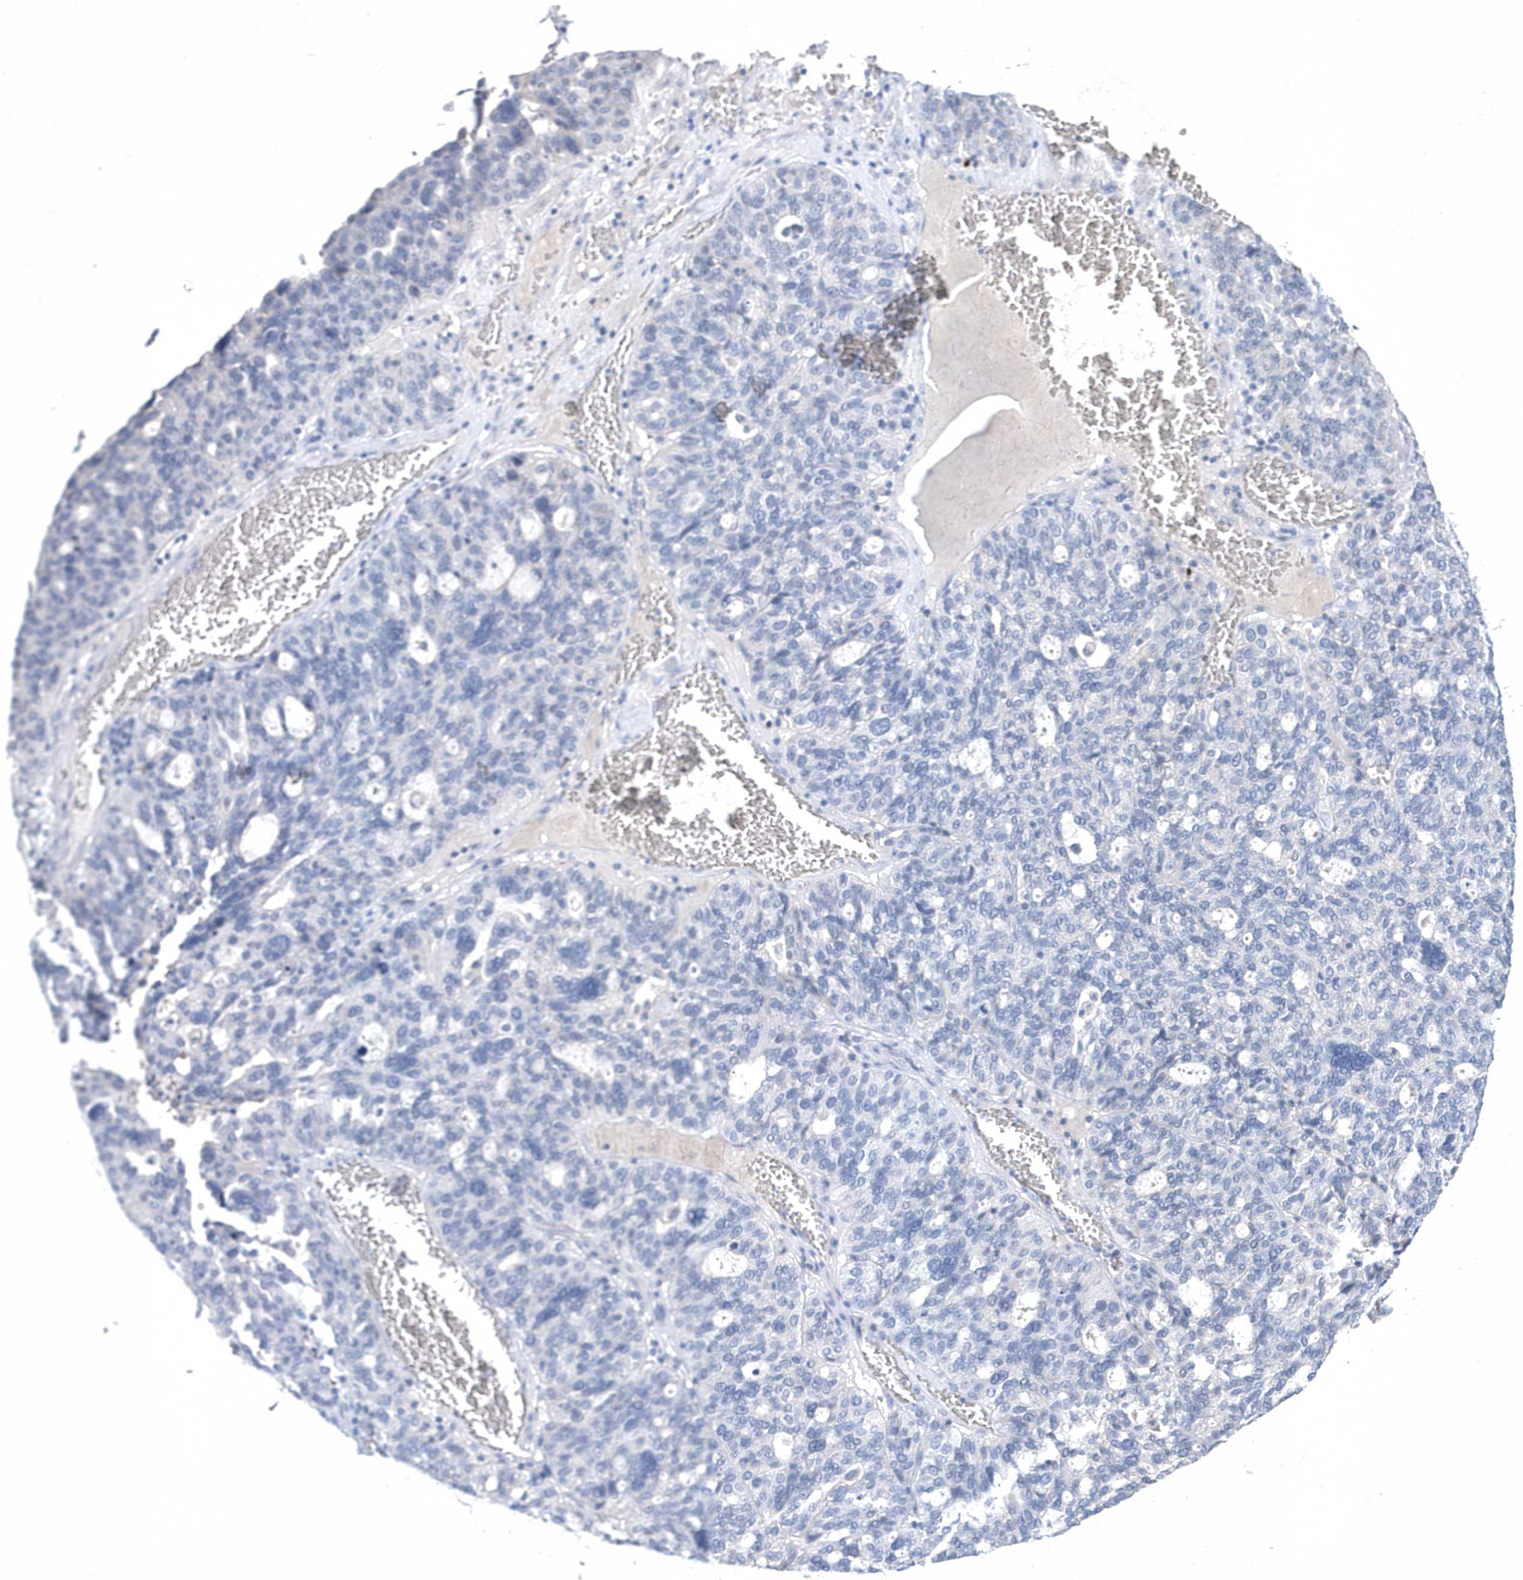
{"staining": {"intensity": "negative", "quantity": "none", "location": "none"}, "tissue": "ovarian cancer", "cell_type": "Tumor cells", "image_type": "cancer", "snomed": [{"axis": "morphology", "description": "Cystadenocarcinoma, serous, NOS"}, {"axis": "topography", "description": "Ovary"}], "caption": "The IHC histopathology image has no significant expression in tumor cells of serous cystadenocarcinoma (ovarian) tissue.", "gene": "BHLHA15", "patient": {"sex": "female", "age": 59}}